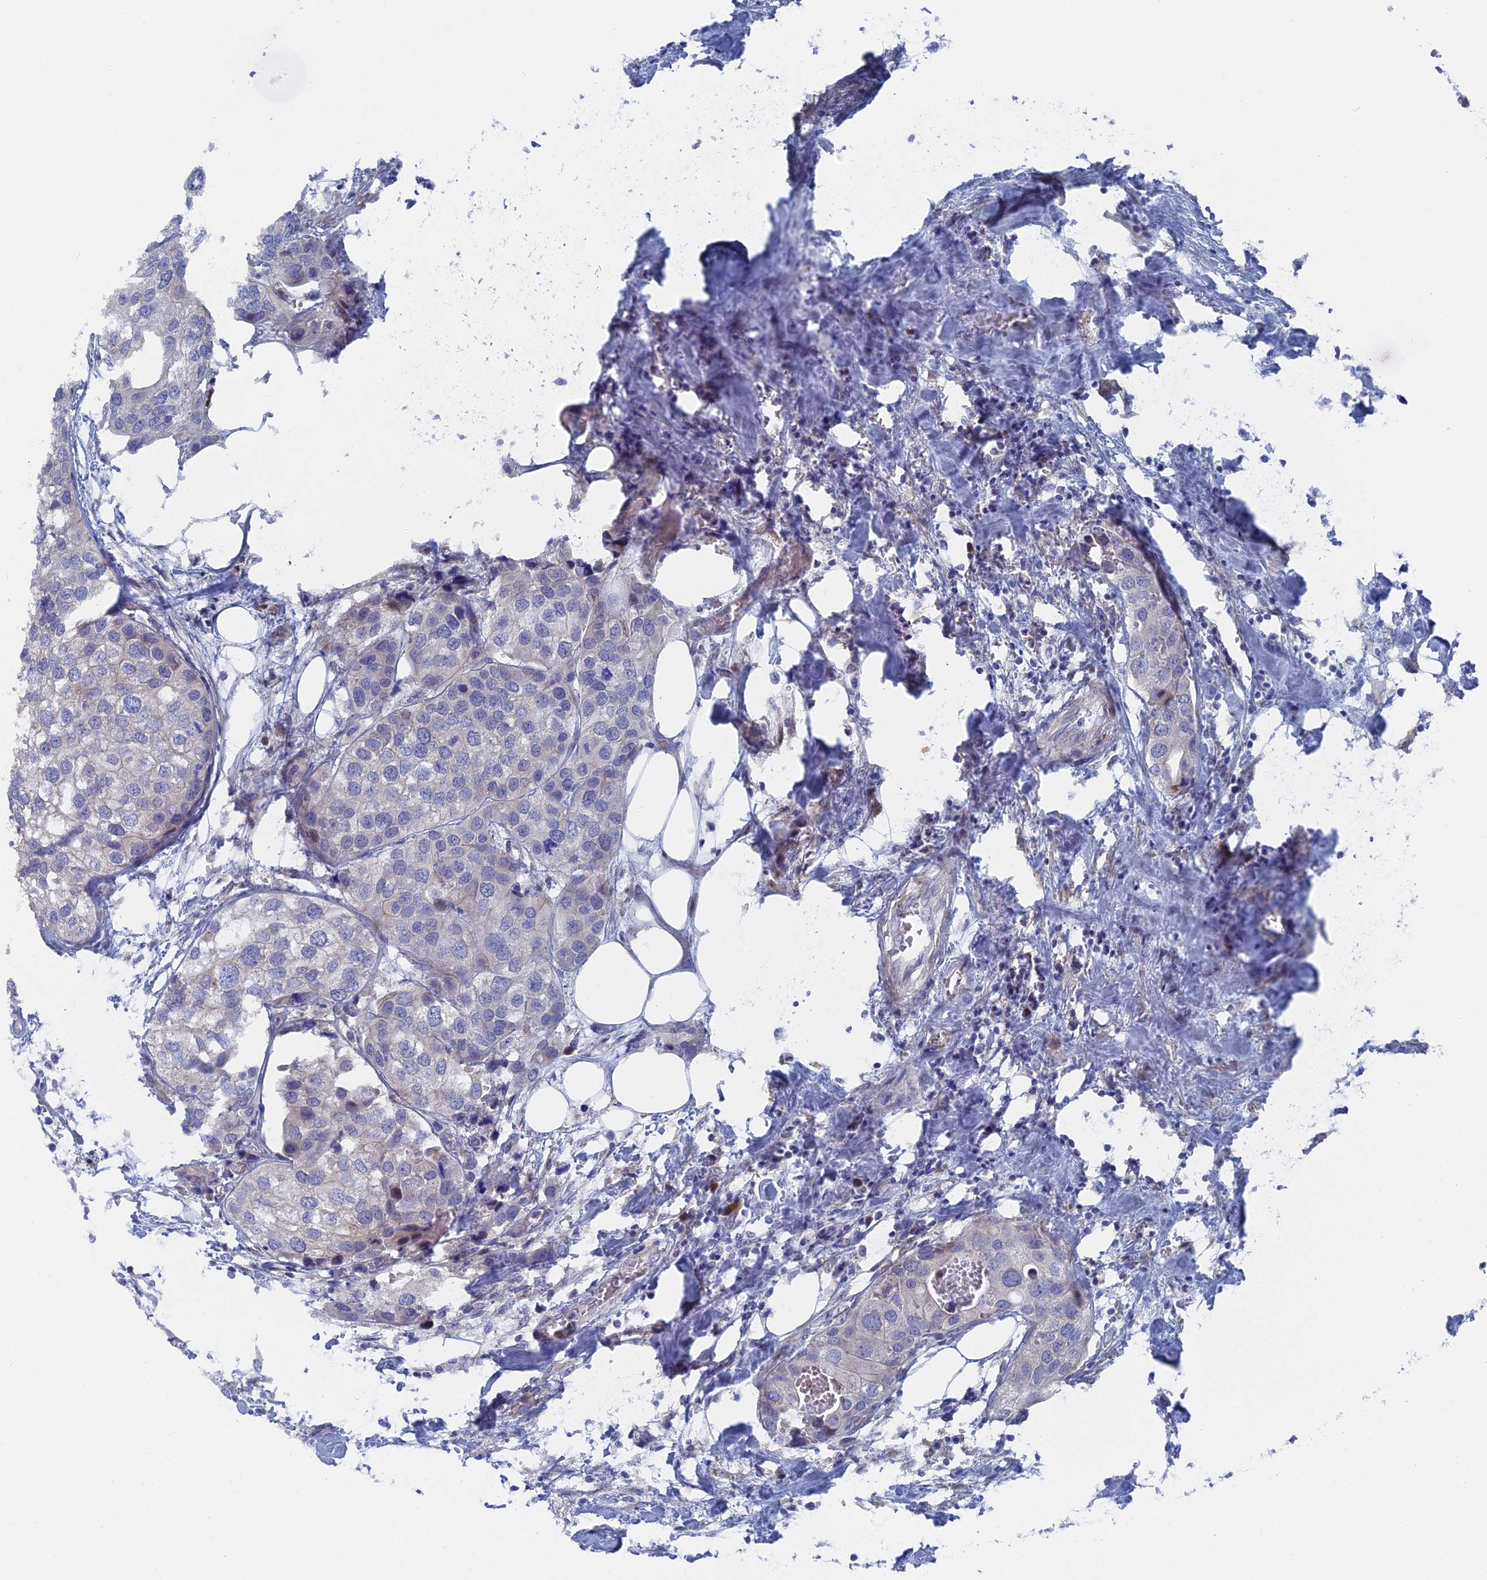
{"staining": {"intensity": "negative", "quantity": "none", "location": "none"}, "tissue": "urothelial cancer", "cell_type": "Tumor cells", "image_type": "cancer", "snomed": [{"axis": "morphology", "description": "Urothelial carcinoma, High grade"}, {"axis": "topography", "description": "Urinary bladder"}], "caption": "Urothelial cancer was stained to show a protein in brown. There is no significant staining in tumor cells. (DAB immunohistochemistry with hematoxylin counter stain).", "gene": "TMEM161A", "patient": {"sex": "male", "age": 64}}